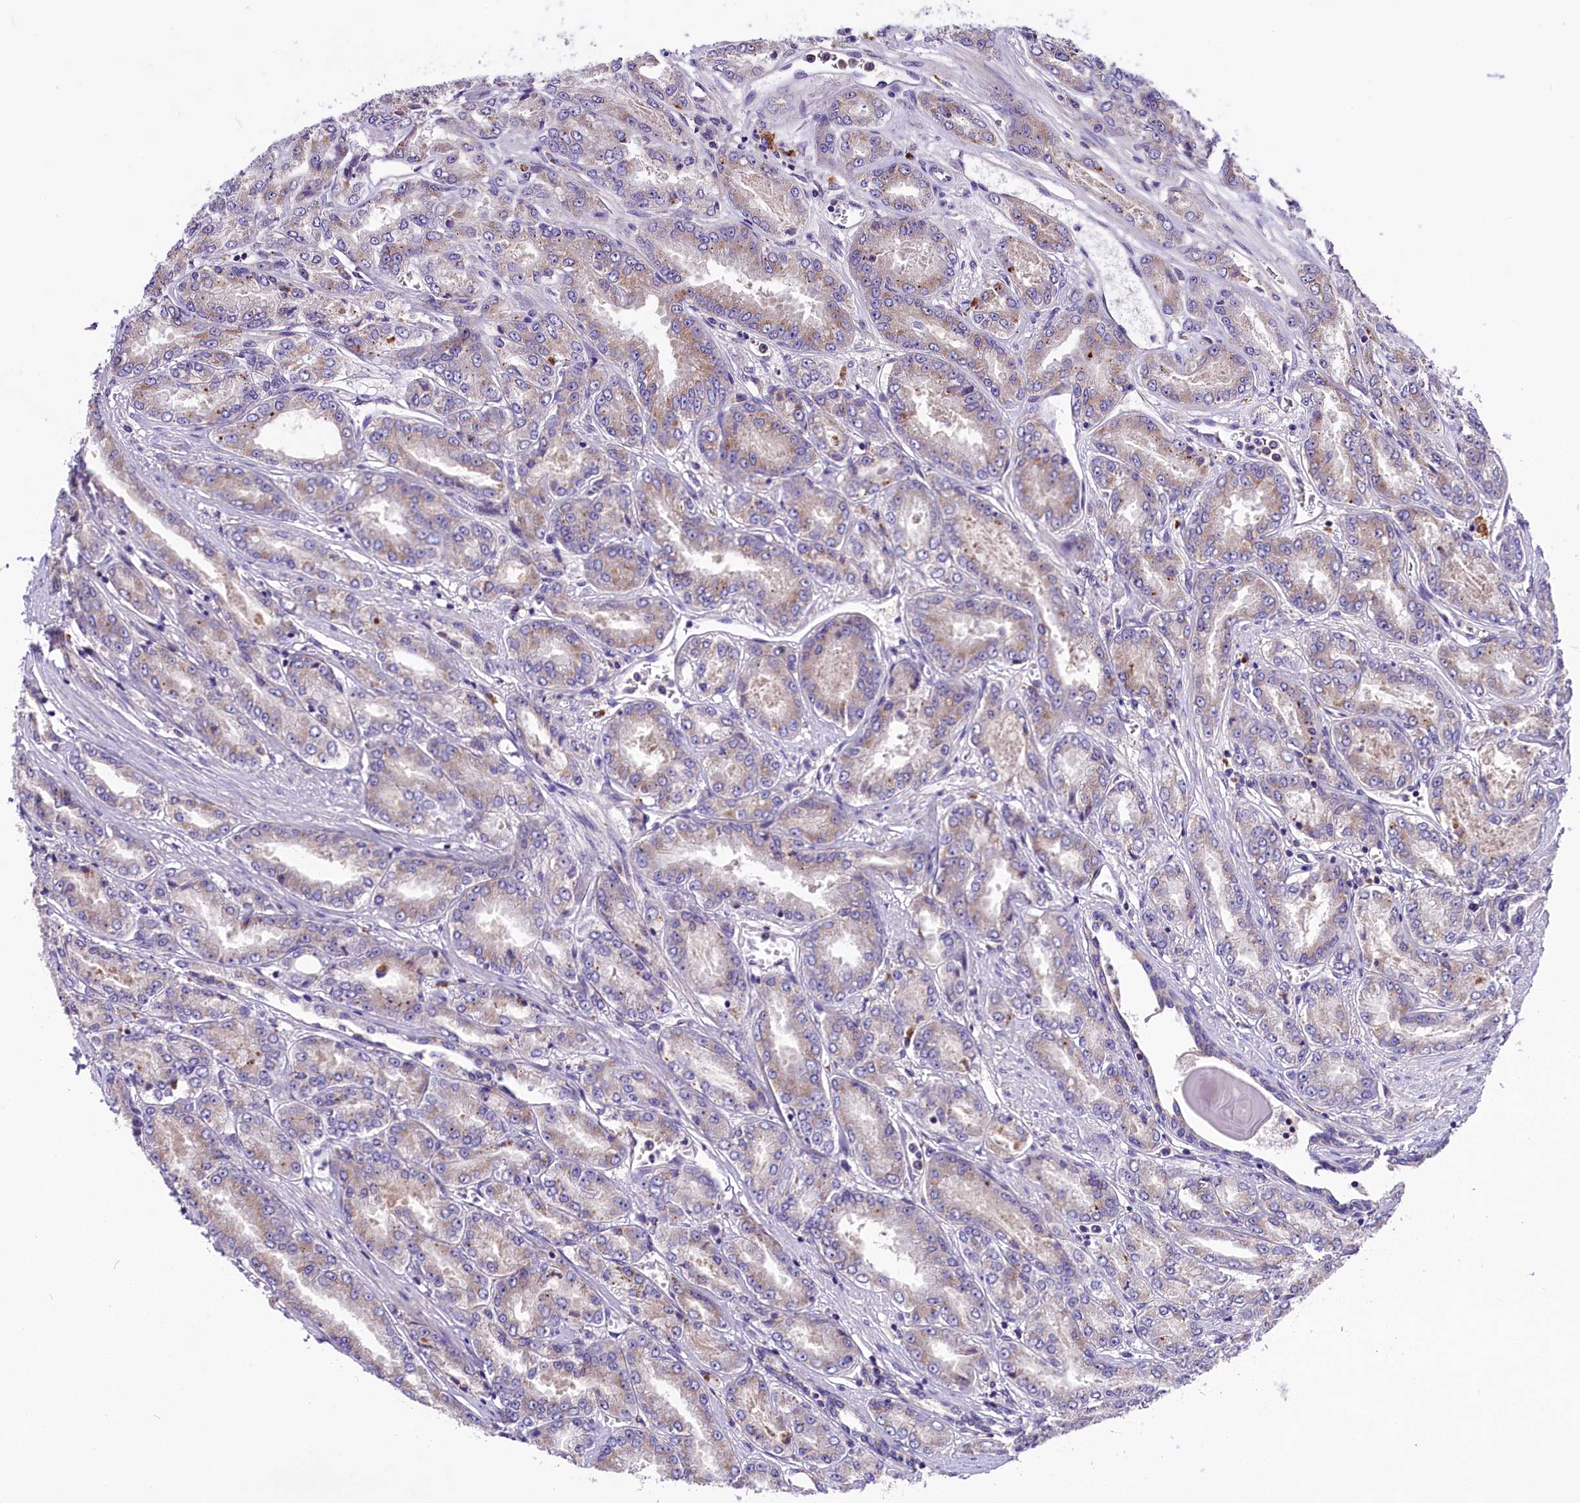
{"staining": {"intensity": "weak", "quantity": "<25%", "location": "cytoplasmic/membranous"}, "tissue": "prostate cancer", "cell_type": "Tumor cells", "image_type": "cancer", "snomed": [{"axis": "morphology", "description": "Adenocarcinoma, High grade"}, {"axis": "topography", "description": "Prostate"}], "caption": "Prostate adenocarcinoma (high-grade) was stained to show a protein in brown. There is no significant expression in tumor cells.", "gene": "PEMT", "patient": {"sex": "male", "age": 74}}